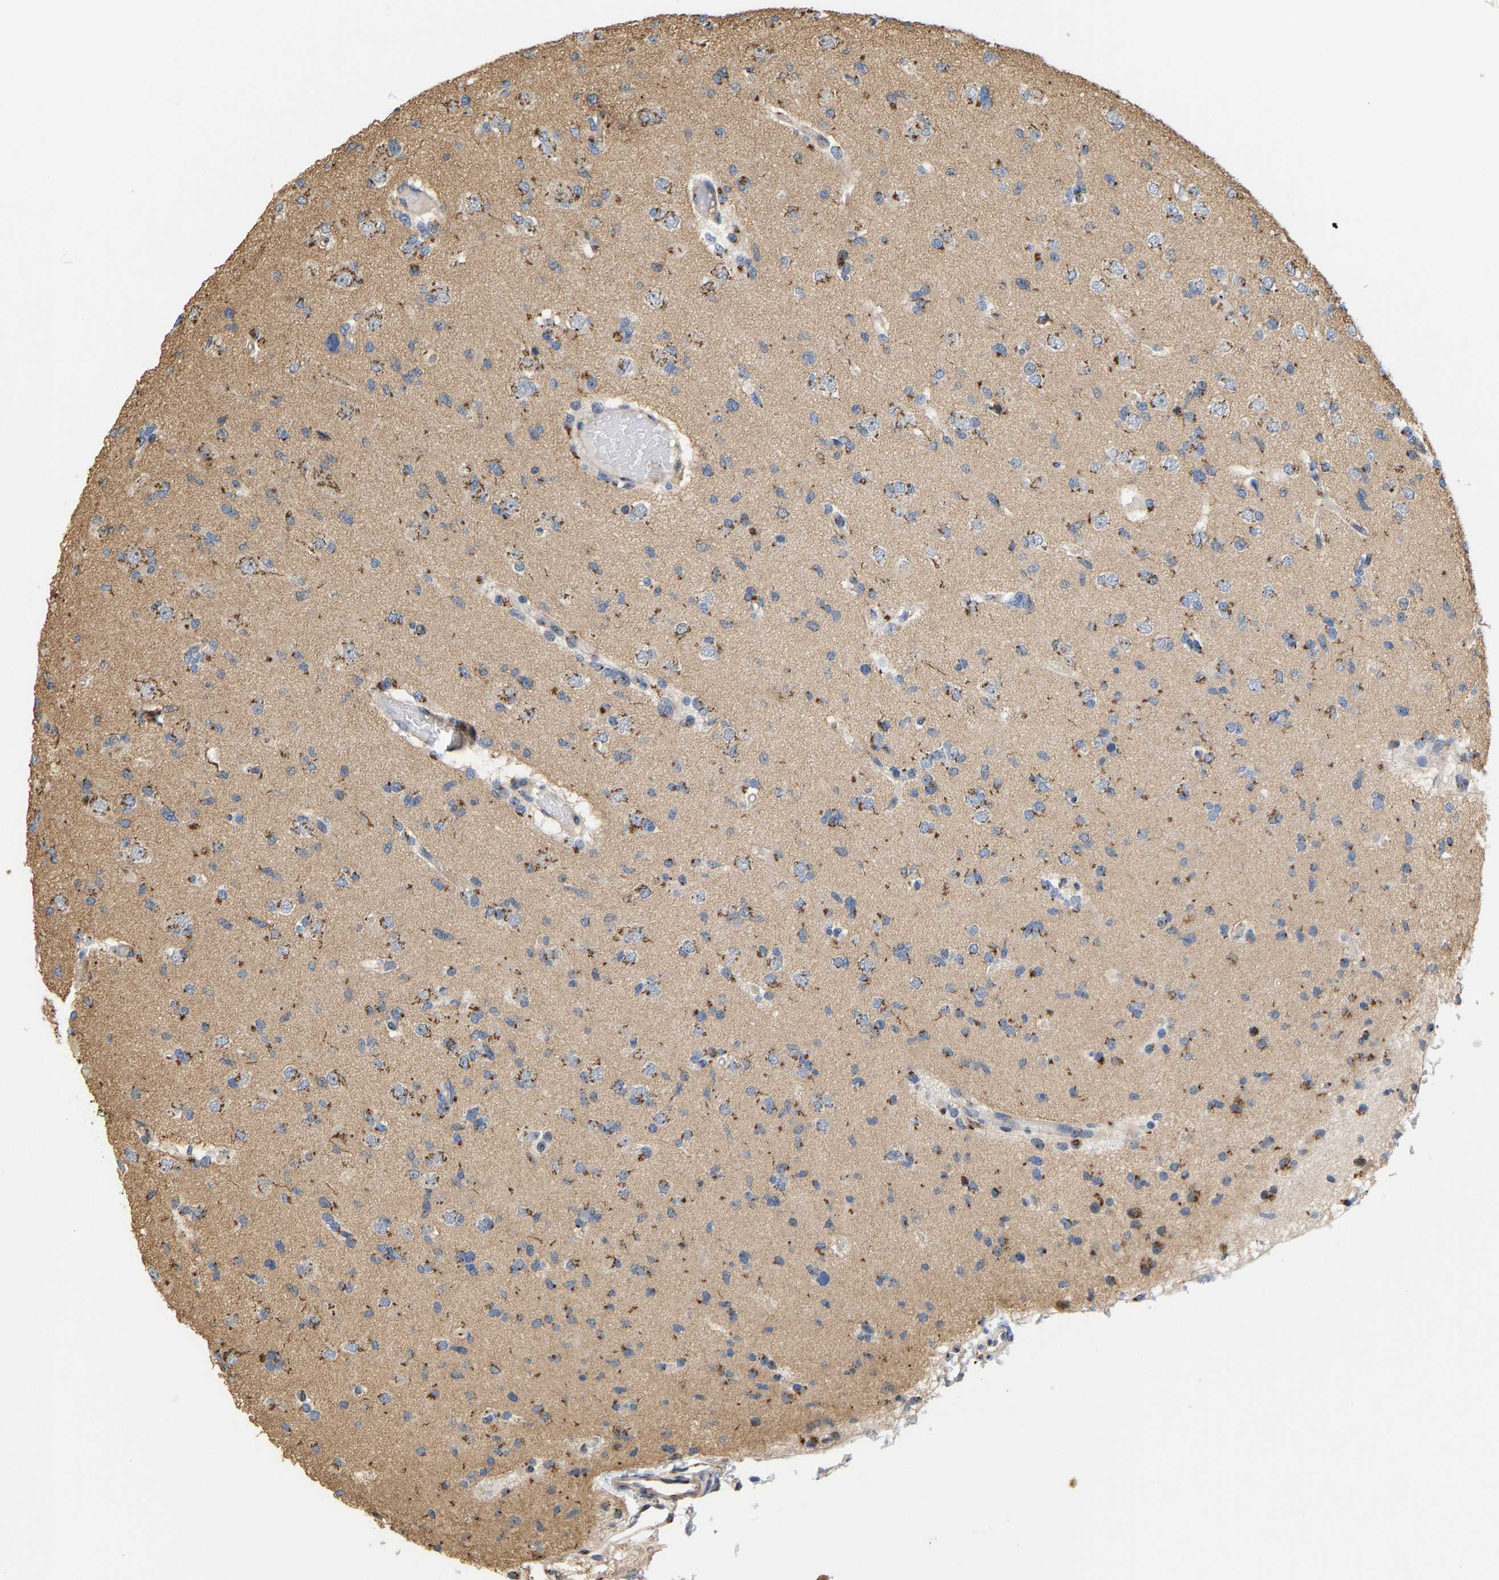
{"staining": {"intensity": "moderate", "quantity": ">75%", "location": "cytoplasmic/membranous"}, "tissue": "glioma", "cell_type": "Tumor cells", "image_type": "cancer", "snomed": [{"axis": "morphology", "description": "Glioma, malignant, Low grade"}, {"axis": "topography", "description": "Brain"}], "caption": "Low-grade glioma (malignant) was stained to show a protein in brown. There is medium levels of moderate cytoplasmic/membranous expression in approximately >75% of tumor cells.", "gene": "YIPF4", "patient": {"sex": "female", "age": 22}}